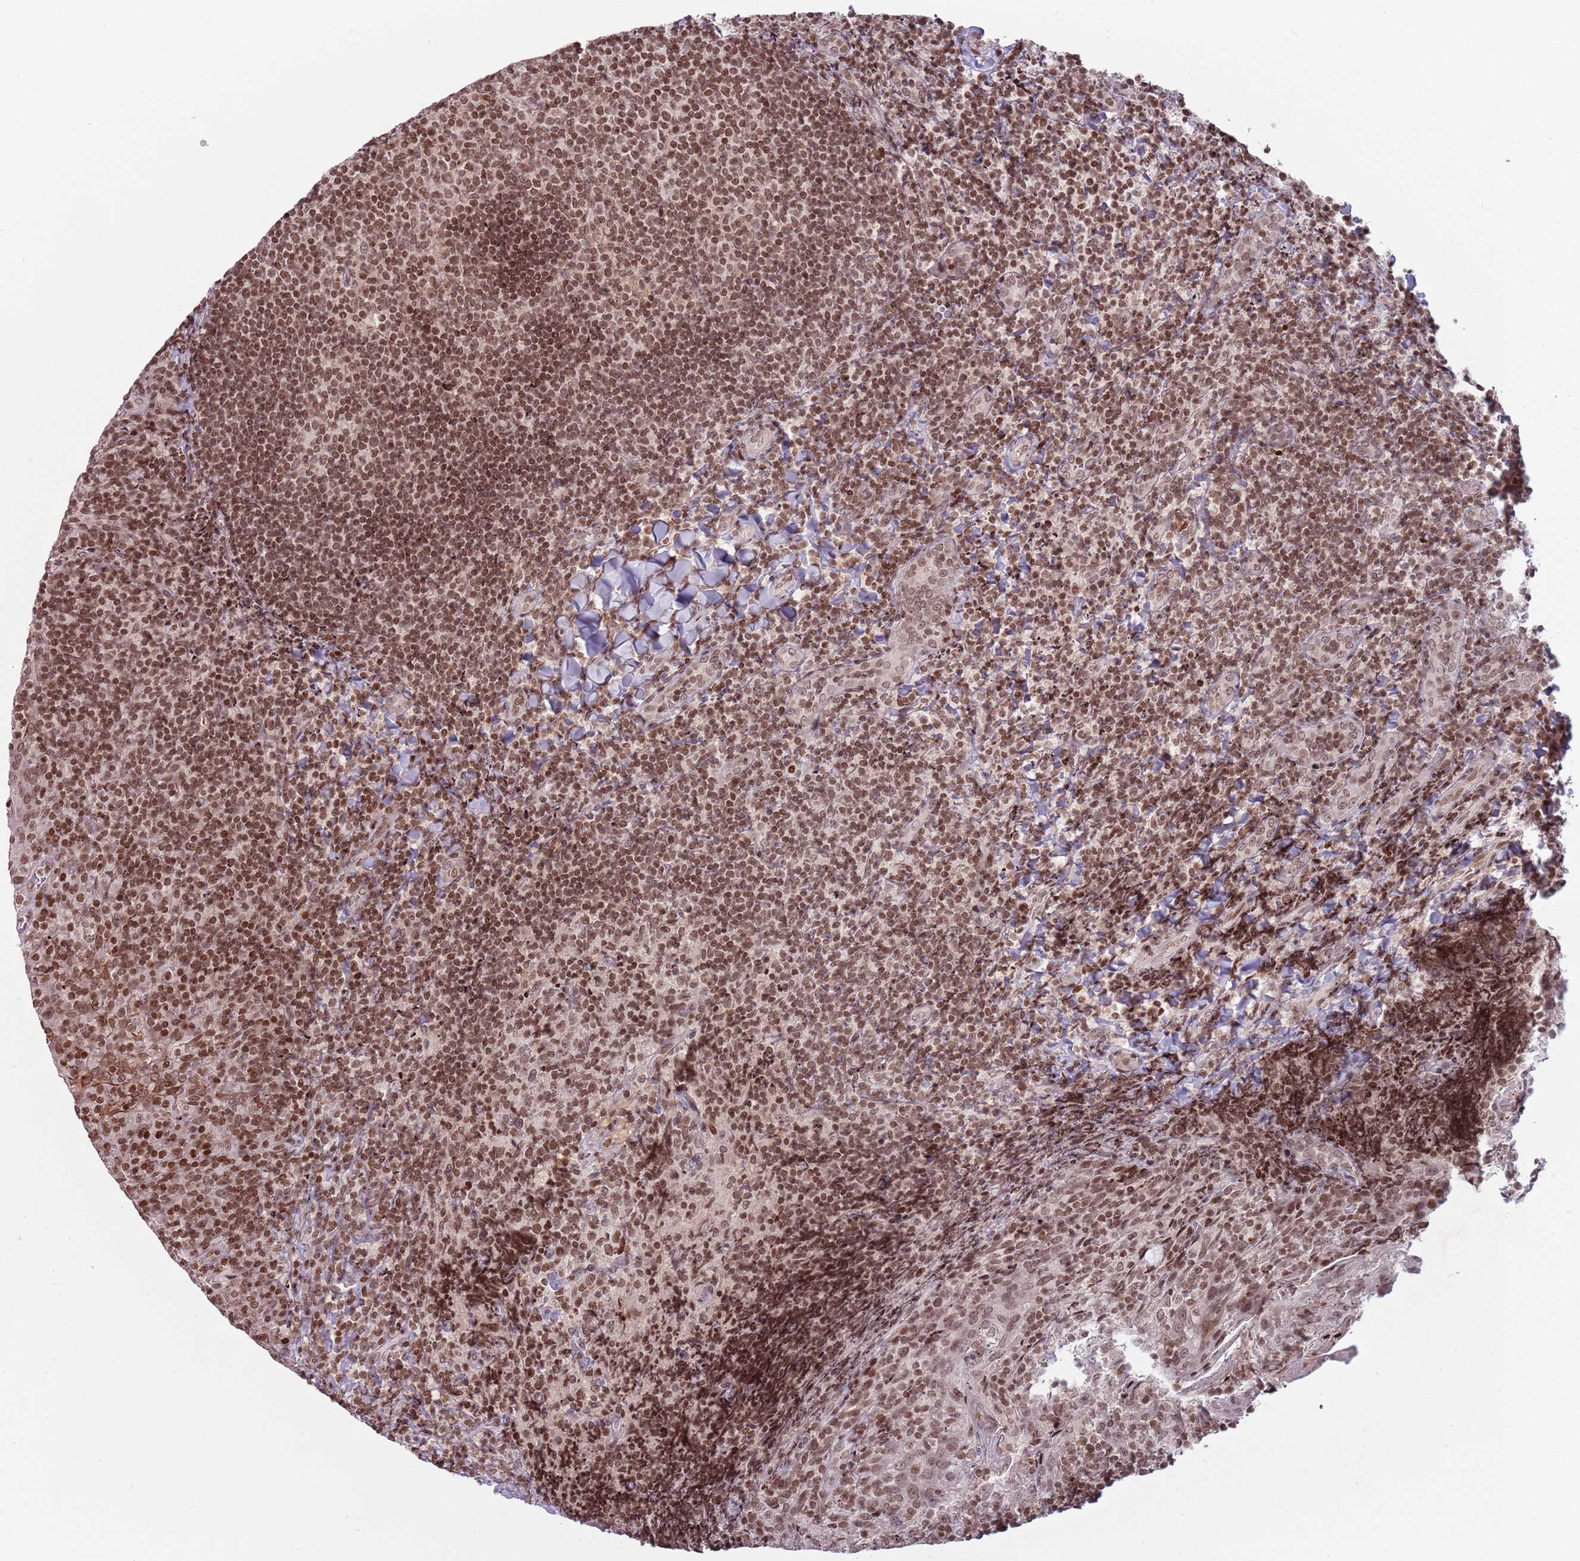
{"staining": {"intensity": "moderate", "quantity": ">75%", "location": "nuclear"}, "tissue": "tonsil", "cell_type": "Germinal center cells", "image_type": "normal", "snomed": [{"axis": "morphology", "description": "Normal tissue, NOS"}, {"axis": "topography", "description": "Tonsil"}], "caption": "There is medium levels of moderate nuclear positivity in germinal center cells of unremarkable tonsil, as demonstrated by immunohistochemical staining (brown color).", "gene": "SH3RF3", "patient": {"sex": "female", "age": 10}}